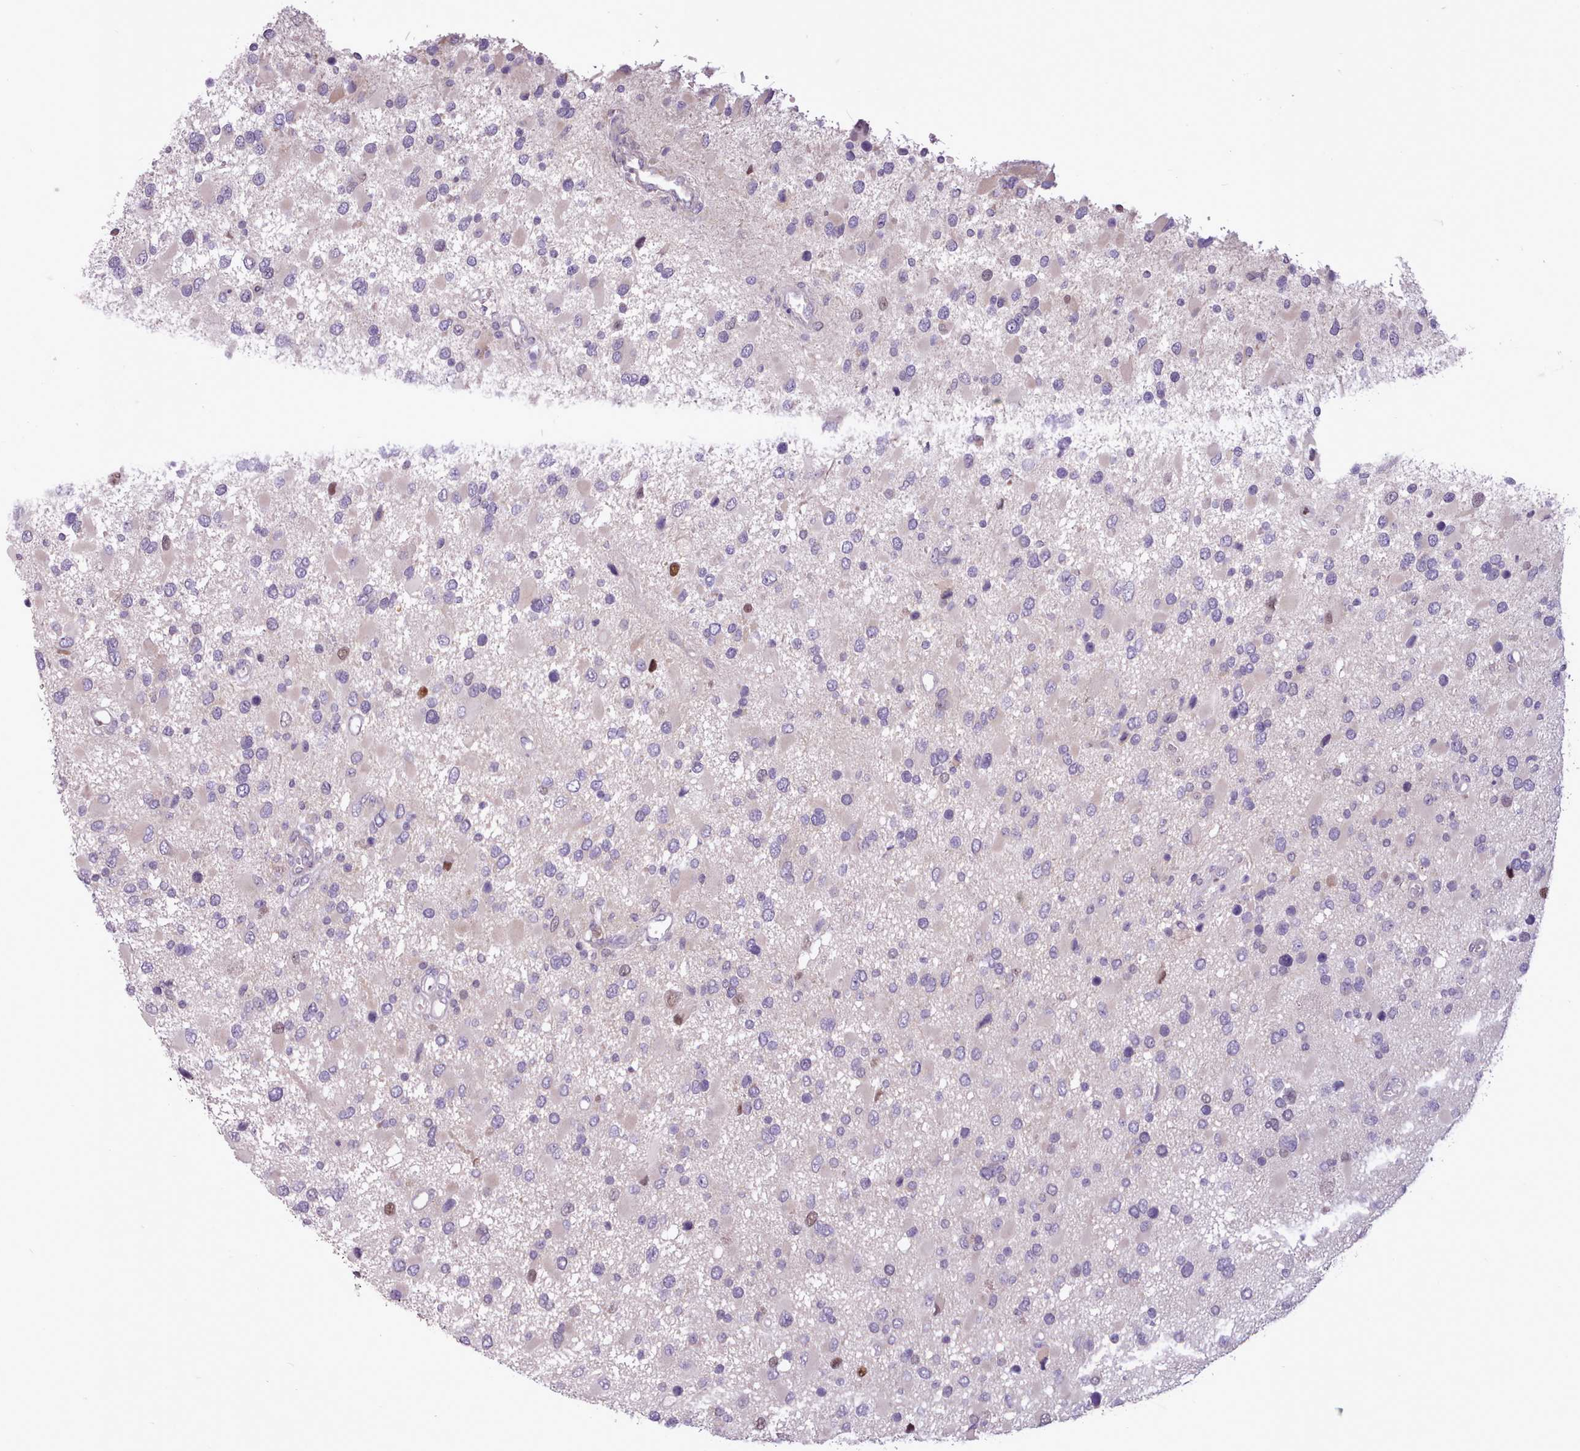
{"staining": {"intensity": "moderate", "quantity": "<25%", "location": "nuclear"}, "tissue": "glioma", "cell_type": "Tumor cells", "image_type": "cancer", "snomed": [{"axis": "morphology", "description": "Glioma, malignant, High grade"}, {"axis": "topography", "description": "Brain"}], "caption": "Immunohistochemical staining of human malignant glioma (high-grade) demonstrates low levels of moderate nuclear protein positivity in about <25% of tumor cells.", "gene": "SLURP1", "patient": {"sex": "male", "age": 53}}